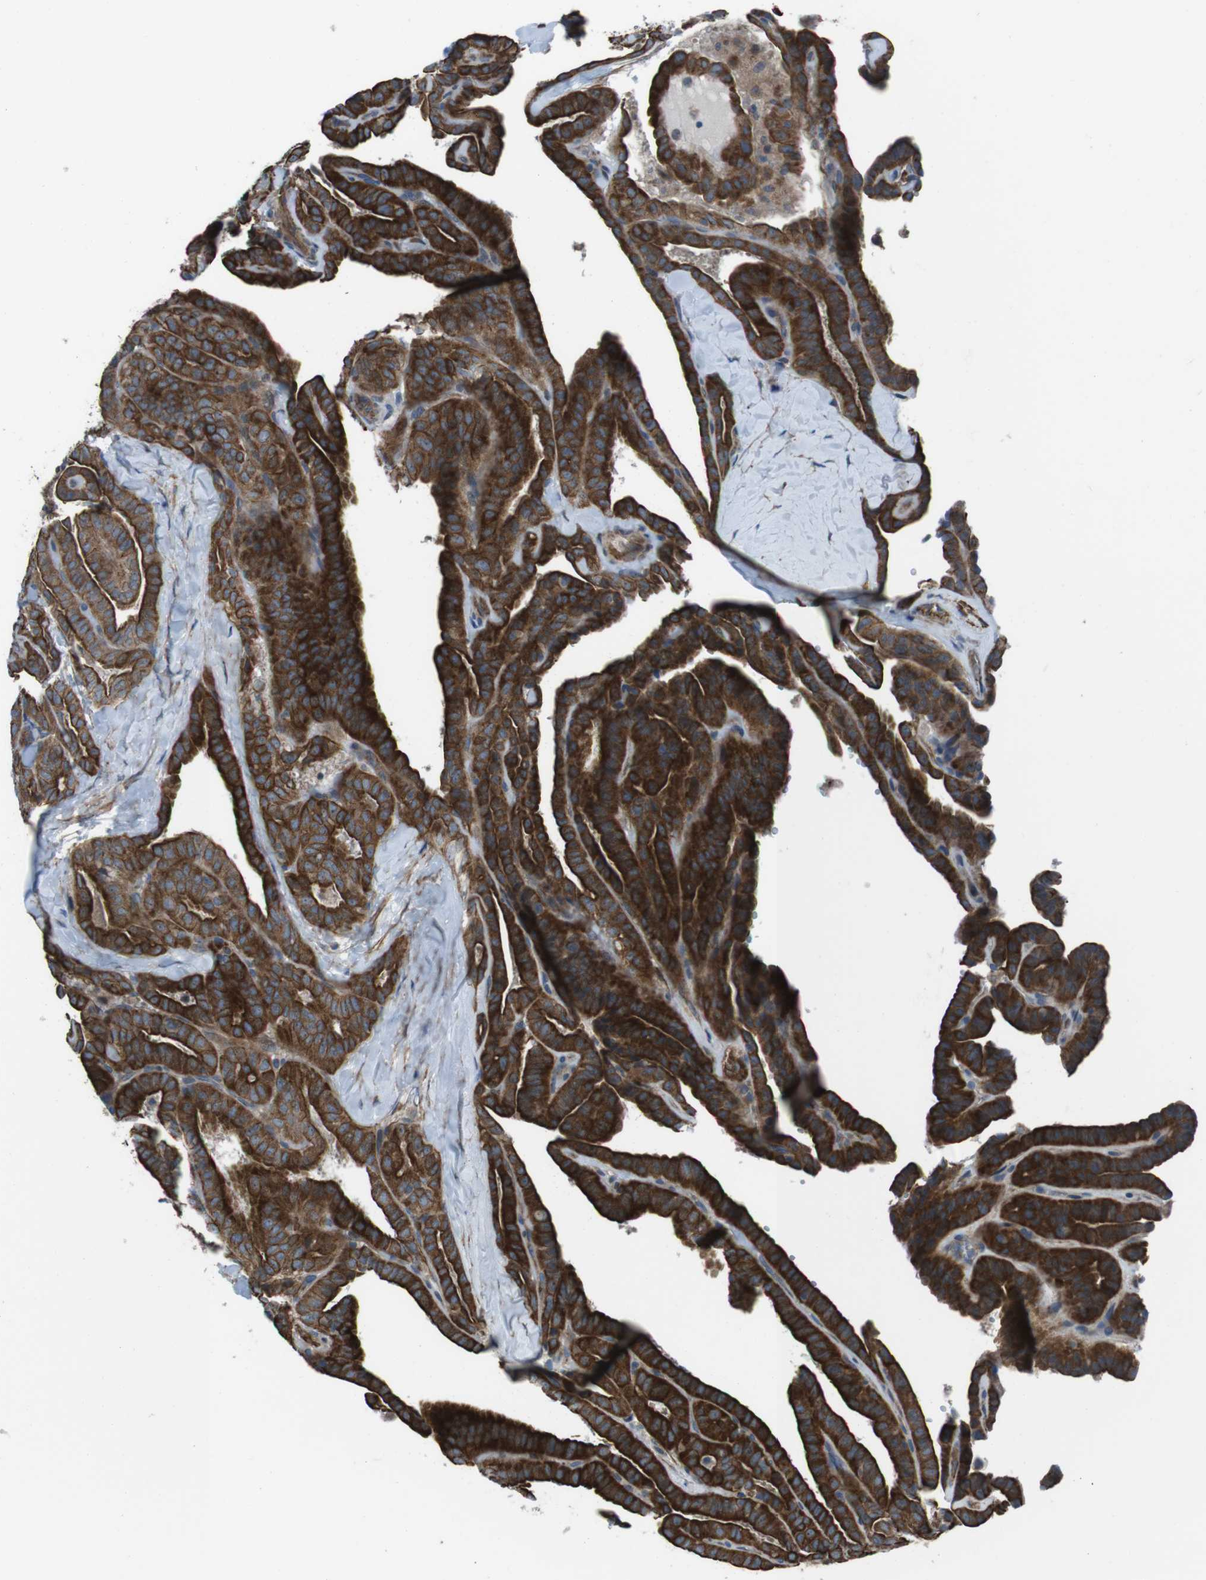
{"staining": {"intensity": "strong", "quantity": ">75%", "location": "cytoplasmic/membranous"}, "tissue": "thyroid cancer", "cell_type": "Tumor cells", "image_type": "cancer", "snomed": [{"axis": "morphology", "description": "Papillary adenocarcinoma, NOS"}, {"axis": "topography", "description": "Thyroid gland"}], "caption": "IHC (DAB) staining of papillary adenocarcinoma (thyroid) displays strong cytoplasmic/membranous protein expression in about >75% of tumor cells.", "gene": "FAM174B", "patient": {"sex": "male", "age": 77}}